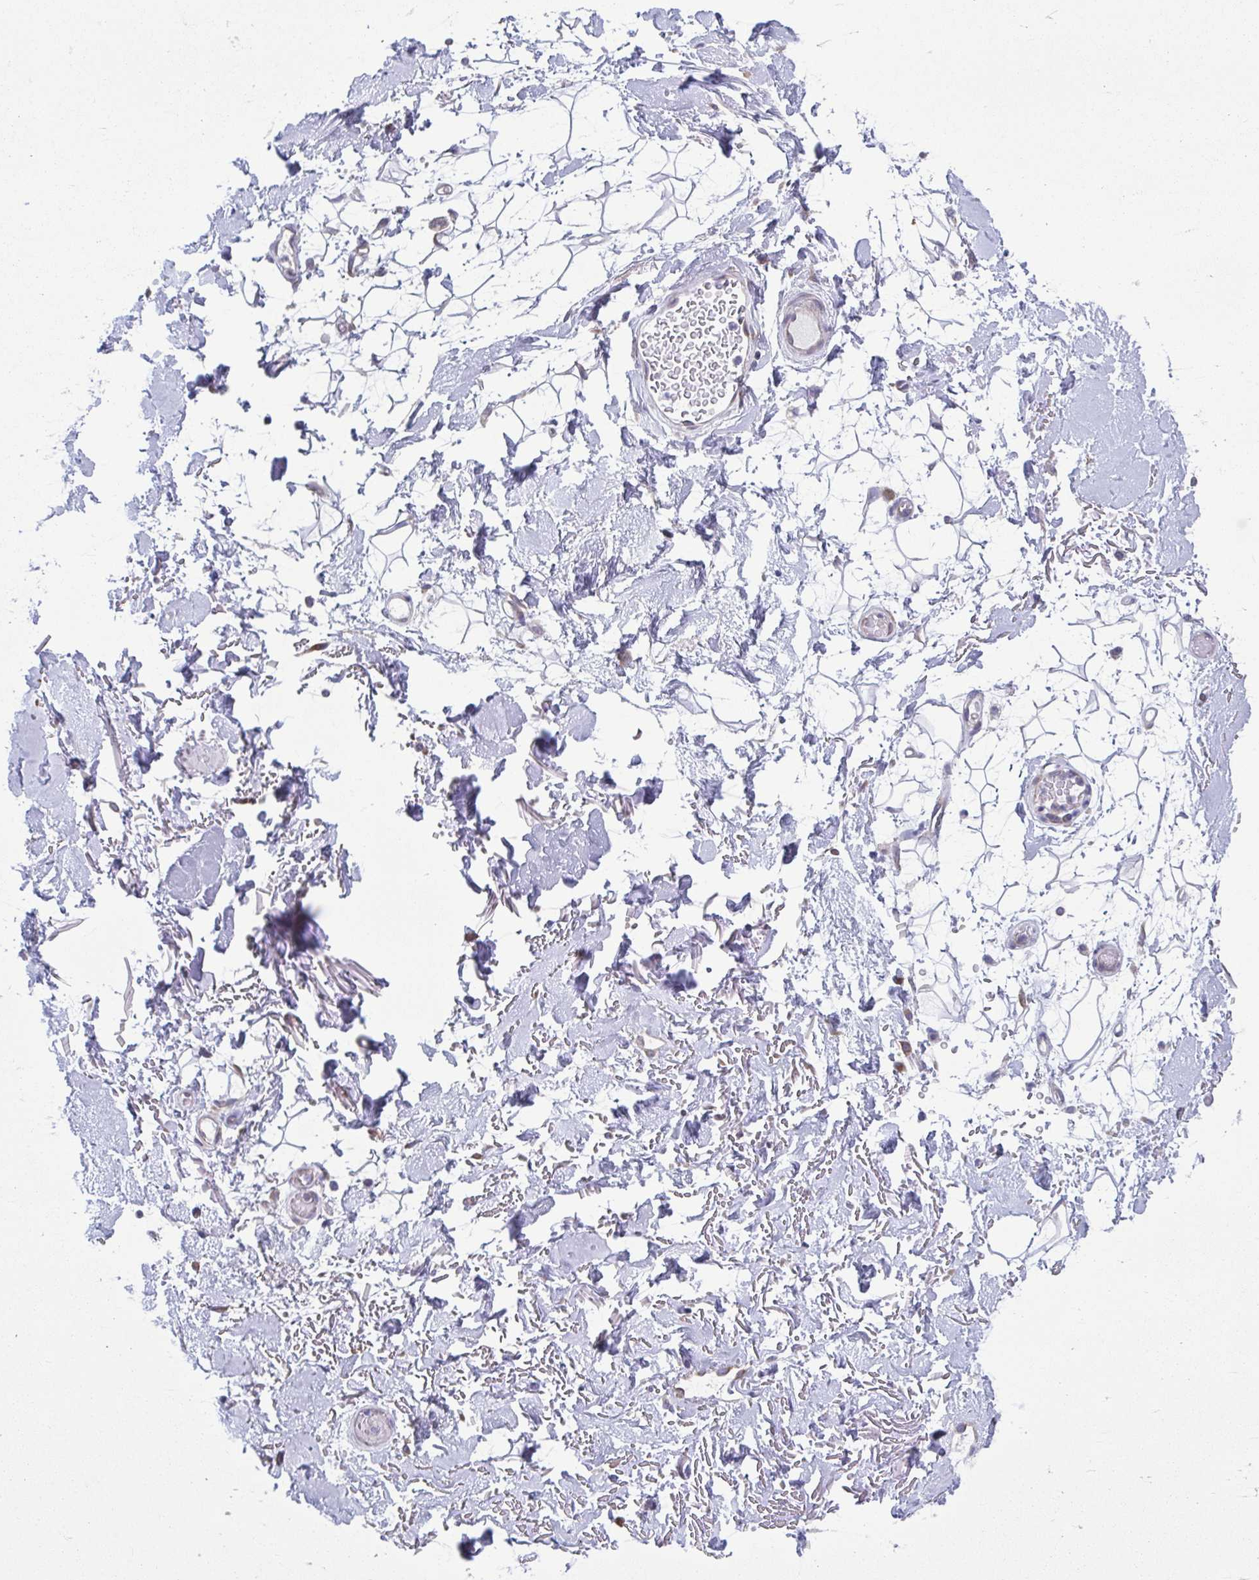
{"staining": {"intensity": "negative", "quantity": "none", "location": "none"}, "tissue": "adipose tissue", "cell_type": "Adipocytes", "image_type": "normal", "snomed": [{"axis": "morphology", "description": "Normal tissue, NOS"}, {"axis": "topography", "description": "Anal"}, {"axis": "topography", "description": "Peripheral nerve tissue"}], "caption": "Adipocytes are negative for brown protein staining in normal adipose tissue. (Brightfield microscopy of DAB immunohistochemistry (IHC) at high magnification).", "gene": "TMEM108", "patient": {"sex": "male", "age": 78}}